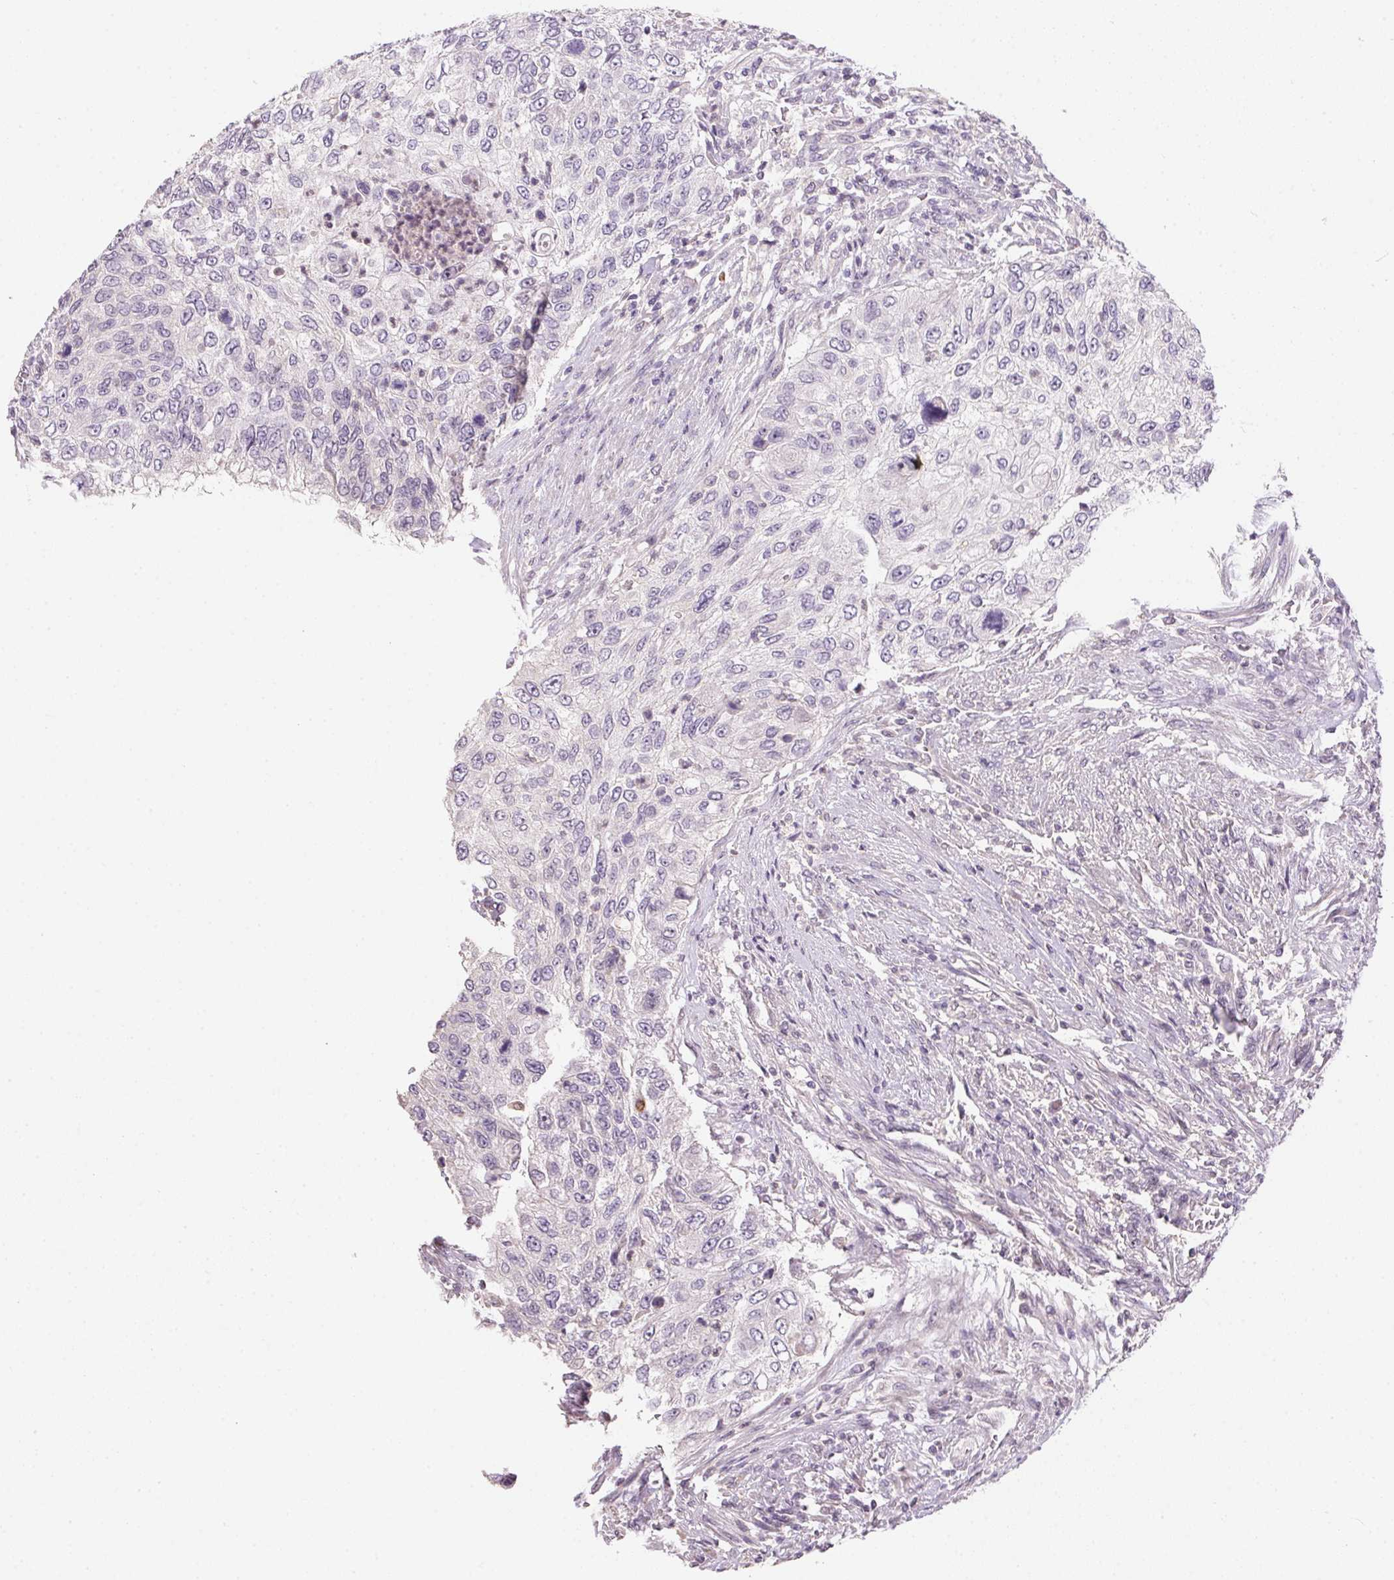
{"staining": {"intensity": "negative", "quantity": "none", "location": "none"}, "tissue": "urothelial cancer", "cell_type": "Tumor cells", "image_type": "cancer", "snomed": [{"axis": "morphology", "description": "Urothelial carcinoma, High grade"}, {"axis": "topography", "description": "Urinary bladder"}], "caption": "Immunohistochemical staining of urothelial carcinoma (high-grade) reveals no significant positivity in tumor cells.", "gene": "ALDH8A1", "patient": {"sex": "female", "age": 60}}